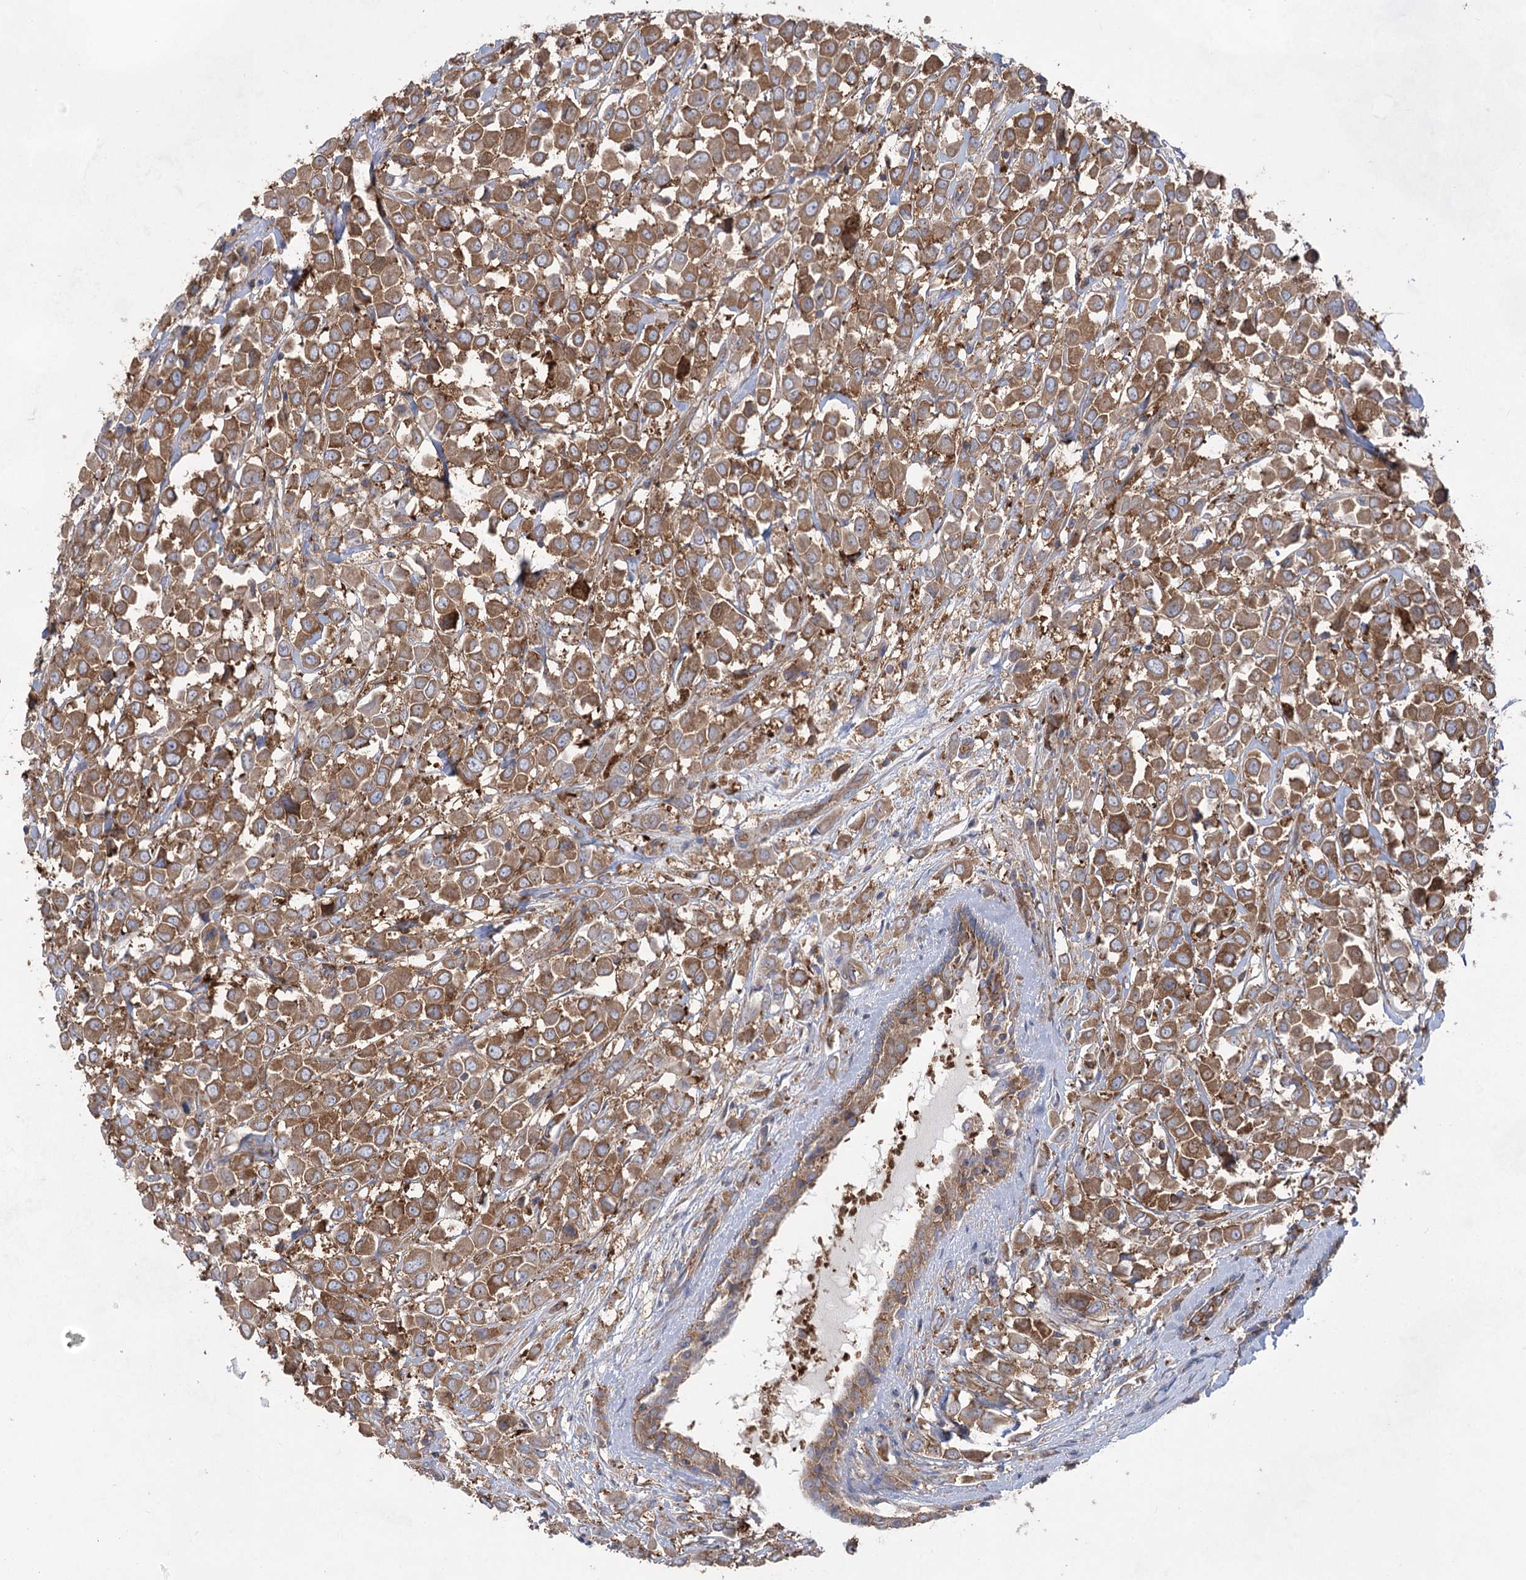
{"staining": {"intensity": "moderate", "quantity": ">75%", "location": "cytoplasmic/membranous"}, "tissue": "breast cancer", "cell_type": "Tumor cells", "image_type": "cancer", "snomed": [{"axis": "morphology", "description": "Duct carcinoma"}, {"axis": "topography", "description": "Breast"}], "caption": "Breast cancer stained for a protein (brown) exhibits moderate cytoplasmic/membranous positive staining in approximately >75% of tumor cells.", "gene": "EIF3A", "patient": {"sex": "female", "age": 61}}